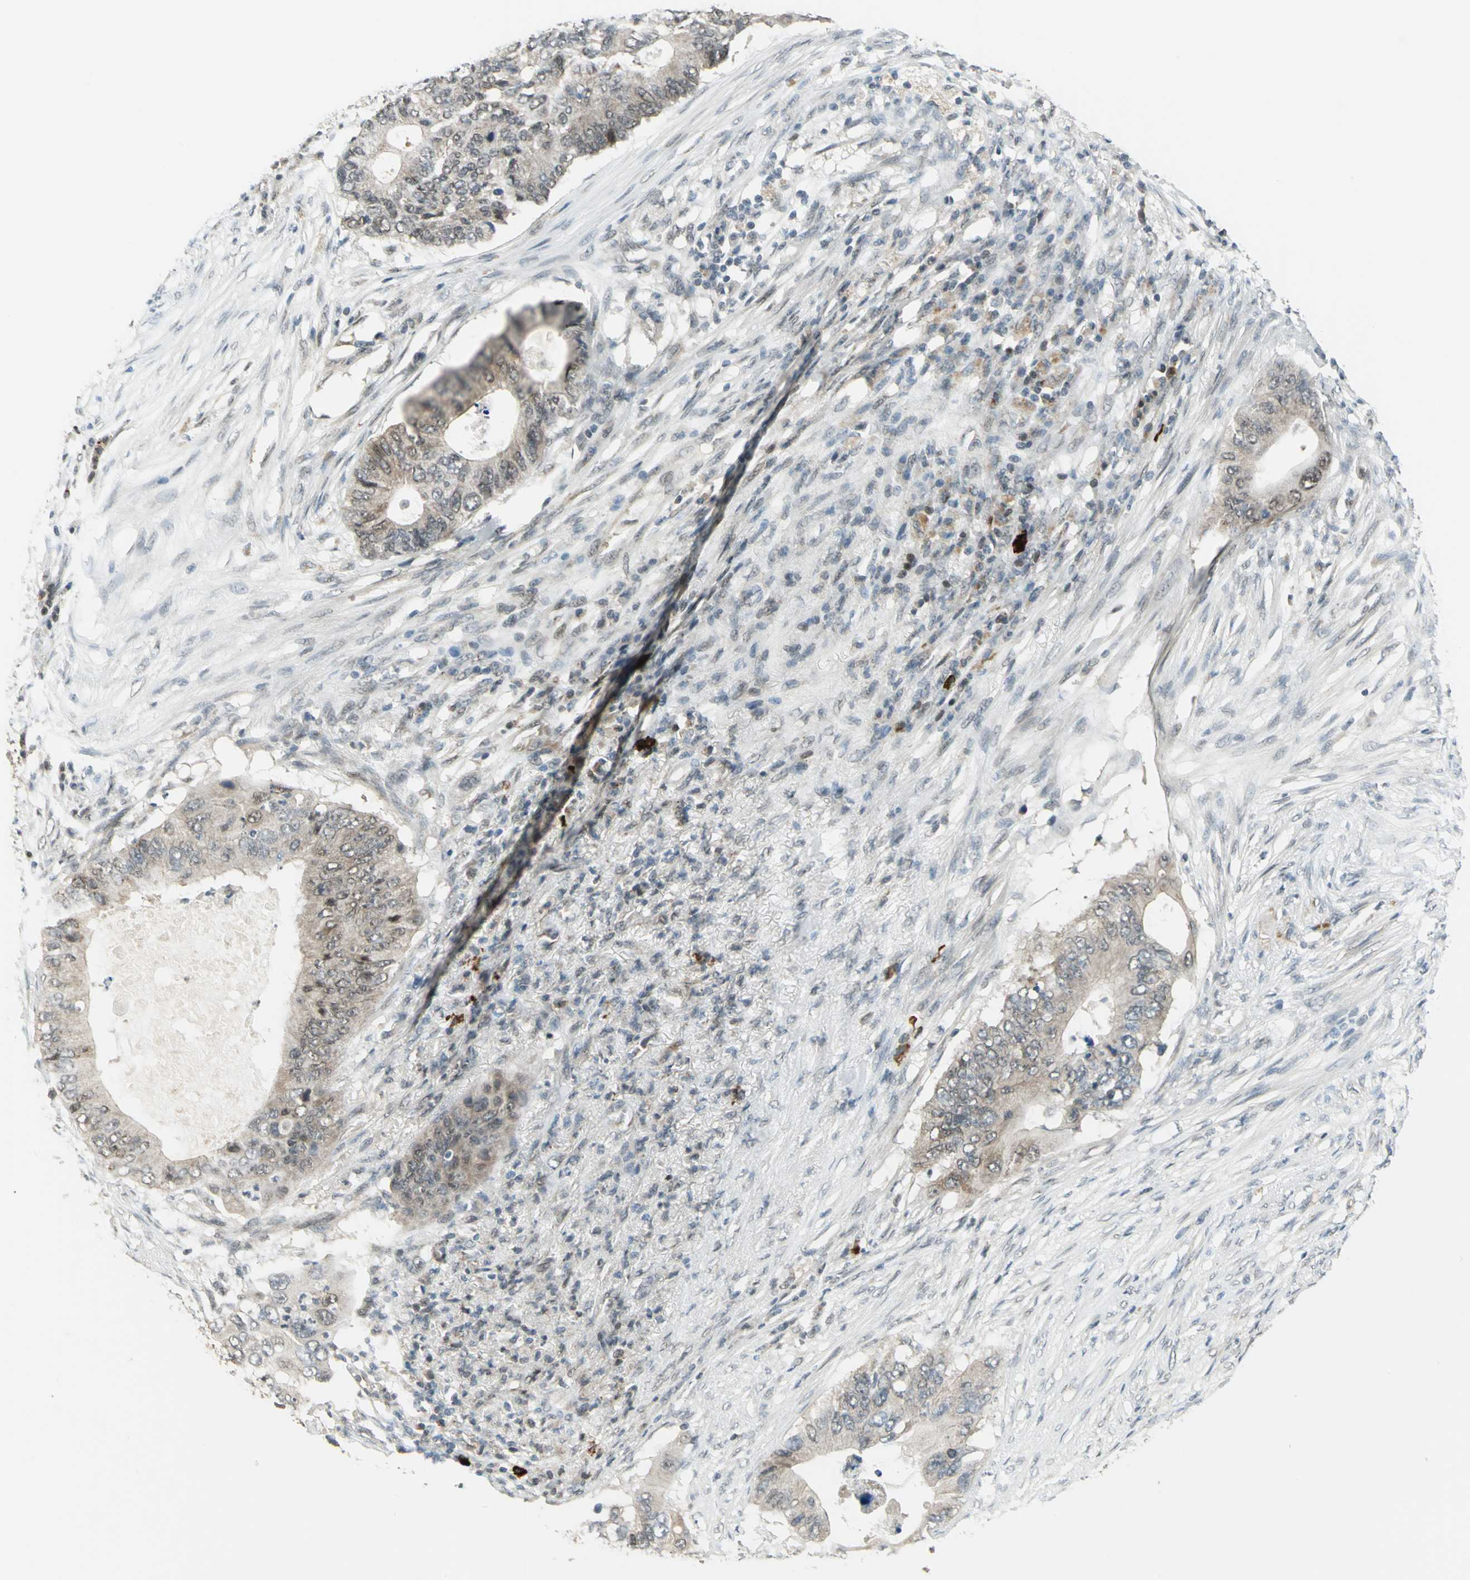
{"staining": {"intensity": "weak", "quantity": "25%-75%", "location": "cytoplasmic/membranous"}, "tissue": "colorectal cancer", "cell_type": "Tumor cells", "image_type": "cancer", "snomed": [{"axis": "morphology", "description": "Adenocarcinoma, NOS"}, {"axis": "topography", "description": "Colon"}], "caption": "Protein expression analysis of human colorectal cancer (adenocarcinoma) reveals weak cytoplasmic/membranous expression in about 25%-75% of tumor cells.", "gene": "RAD17", "patient": {"sex": "male", "age": 71}}